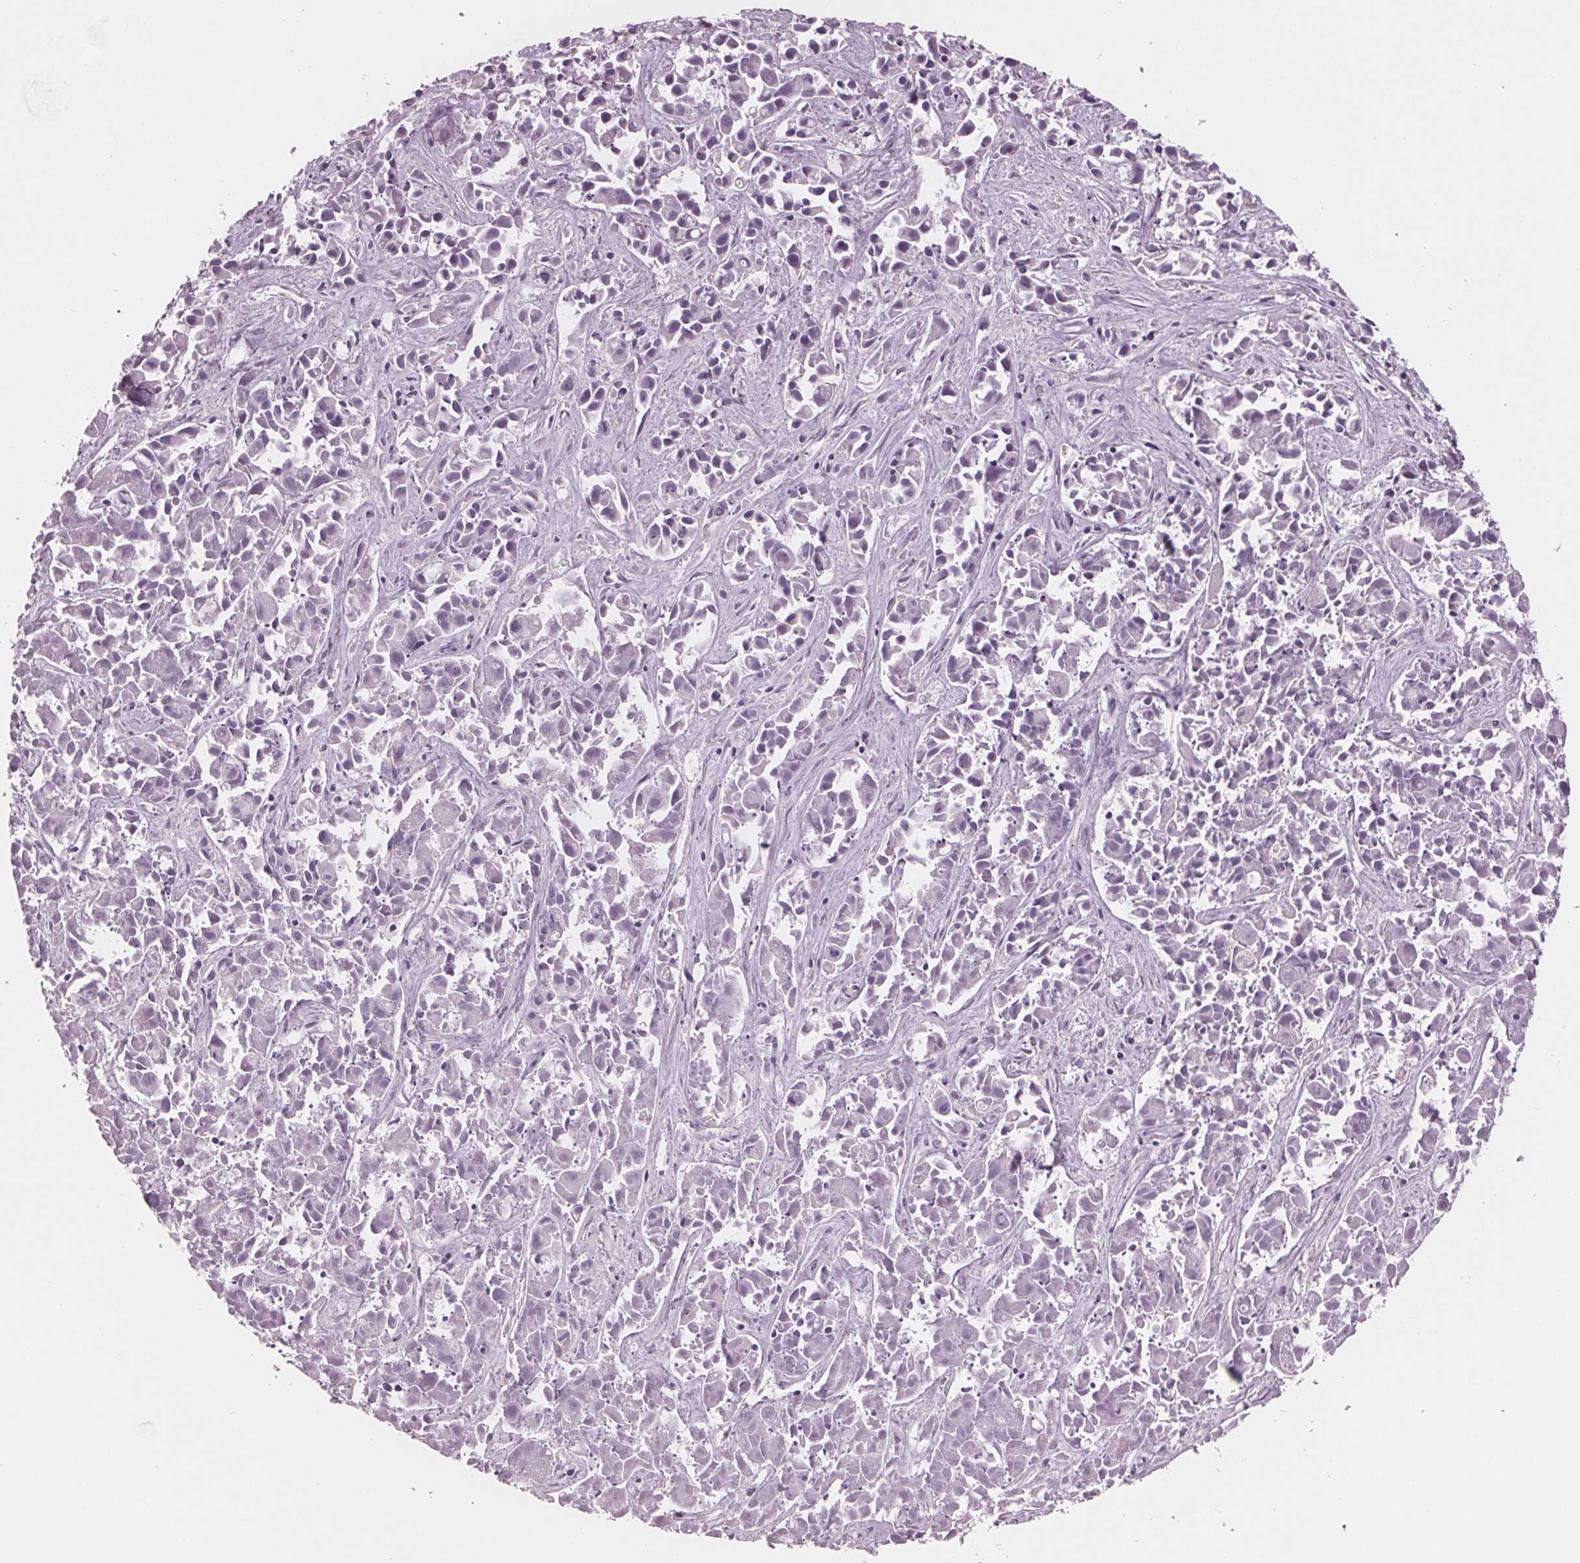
{"staining": {"intensity": "negative", "quantity": "none", "location": "none"}, "tissue": "liver cancer", "cell_type": "Tumor cells", "image_type": "cancer", "snomed": [{"axis": "morphology", "description": "Cholangiocarcinoma"}, {"axis": "topography", "description": "Liver"}], "caption": "Tumor cells show no significant staining in cholangiocarcinoma (liver).", "gene": "AMBP", "patient": {"sex": "female", "age": 81}}